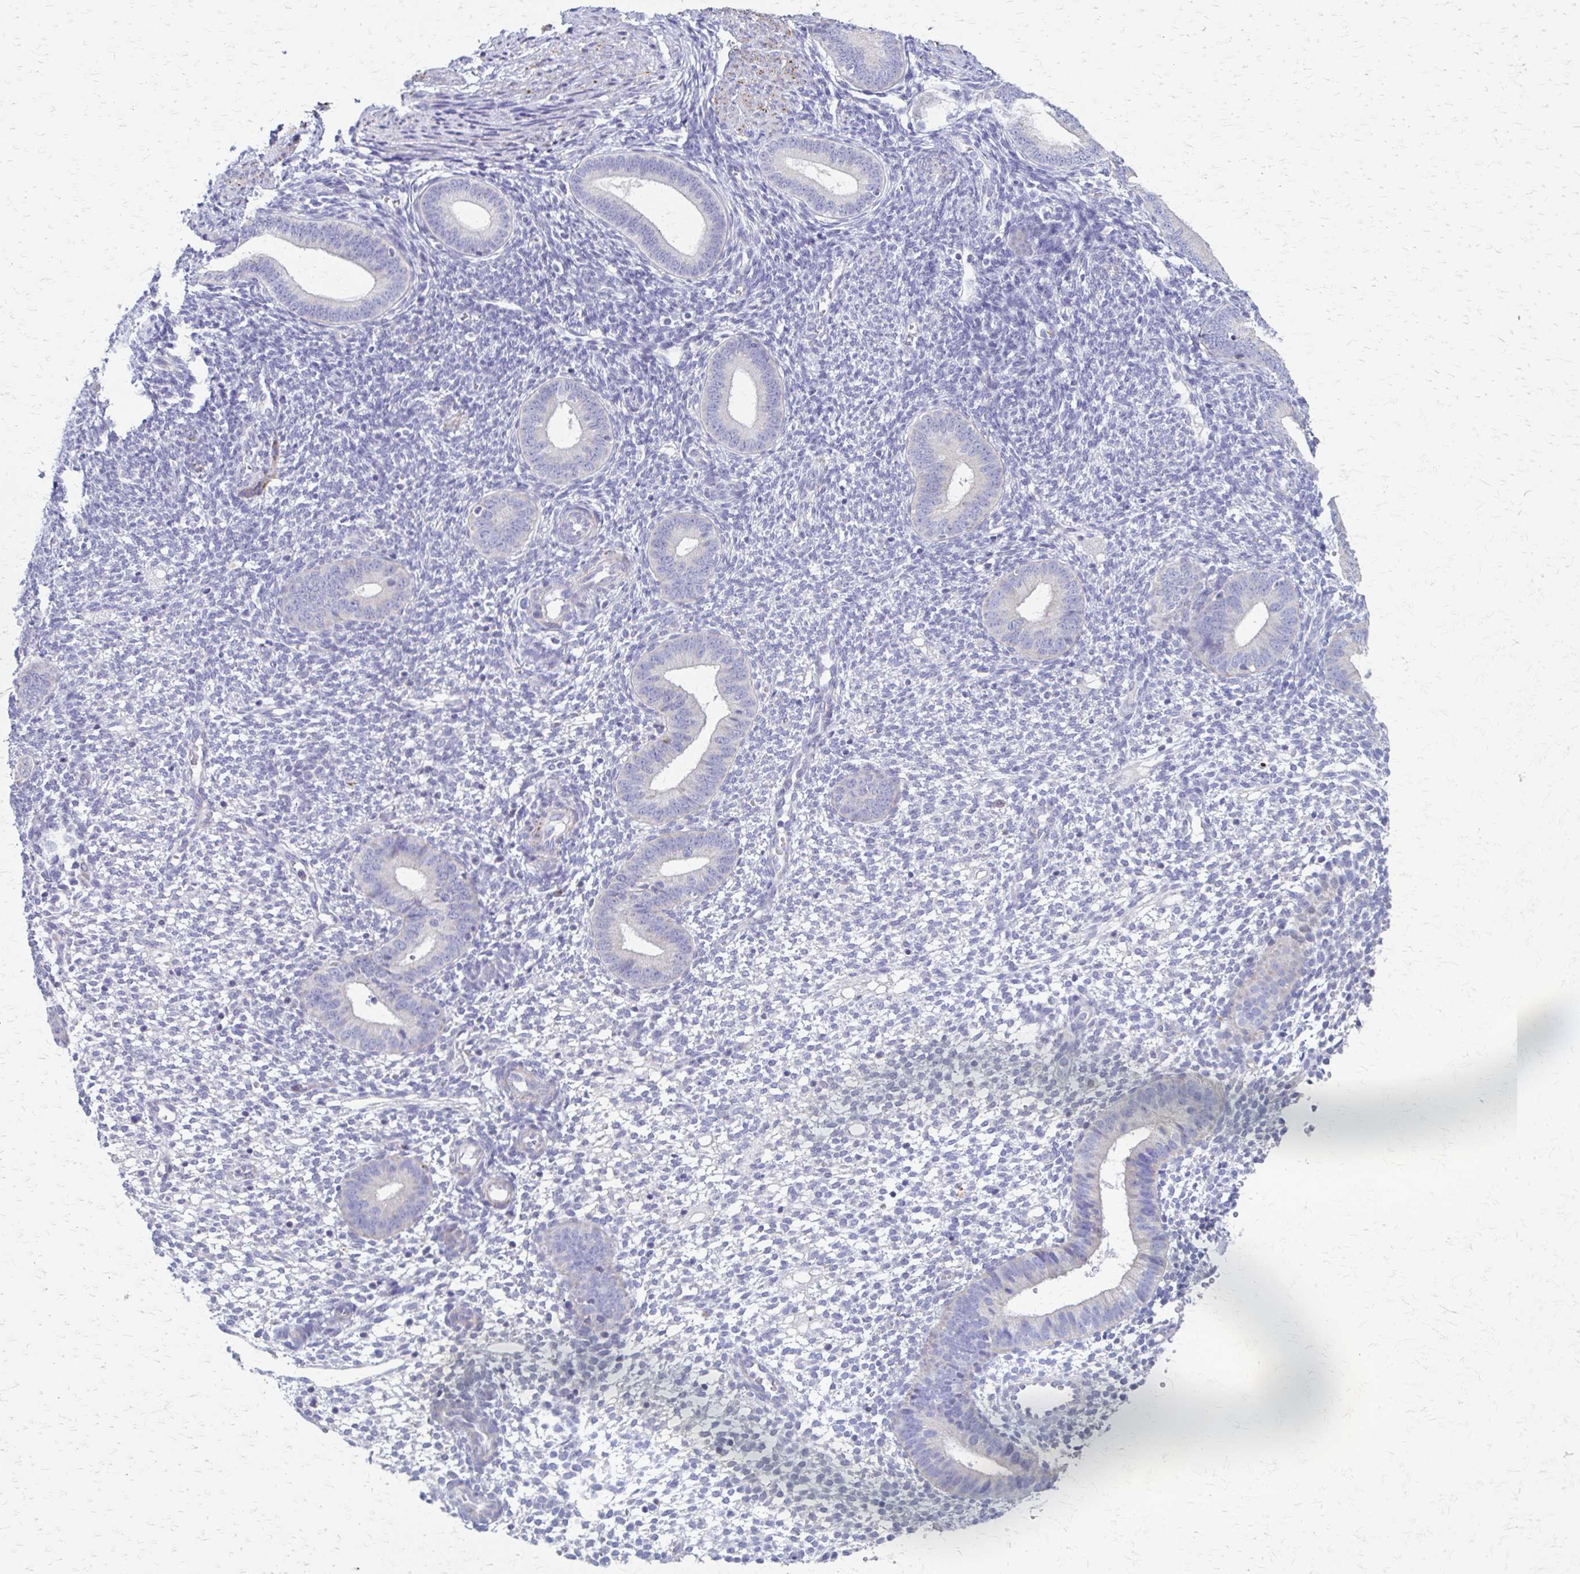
{"staining": {"intensity": "negative", "quantity": "none", "location": "none"}, "tissue": "endometrium", "cell_type": "Cells in endometrial stroma", "image_type": "normal", "snomed": [{"axis": "morphology", "description": "Normal tissue, NOS"}, {"axis": "topography", "description": "Endometrium"}], "caption": "Cells in endometrial stroma show no significant protein staining in unremarkable endometrium.", "gene": "ZSCAN5B", "patient": {"sex": "female", "age": 40}}